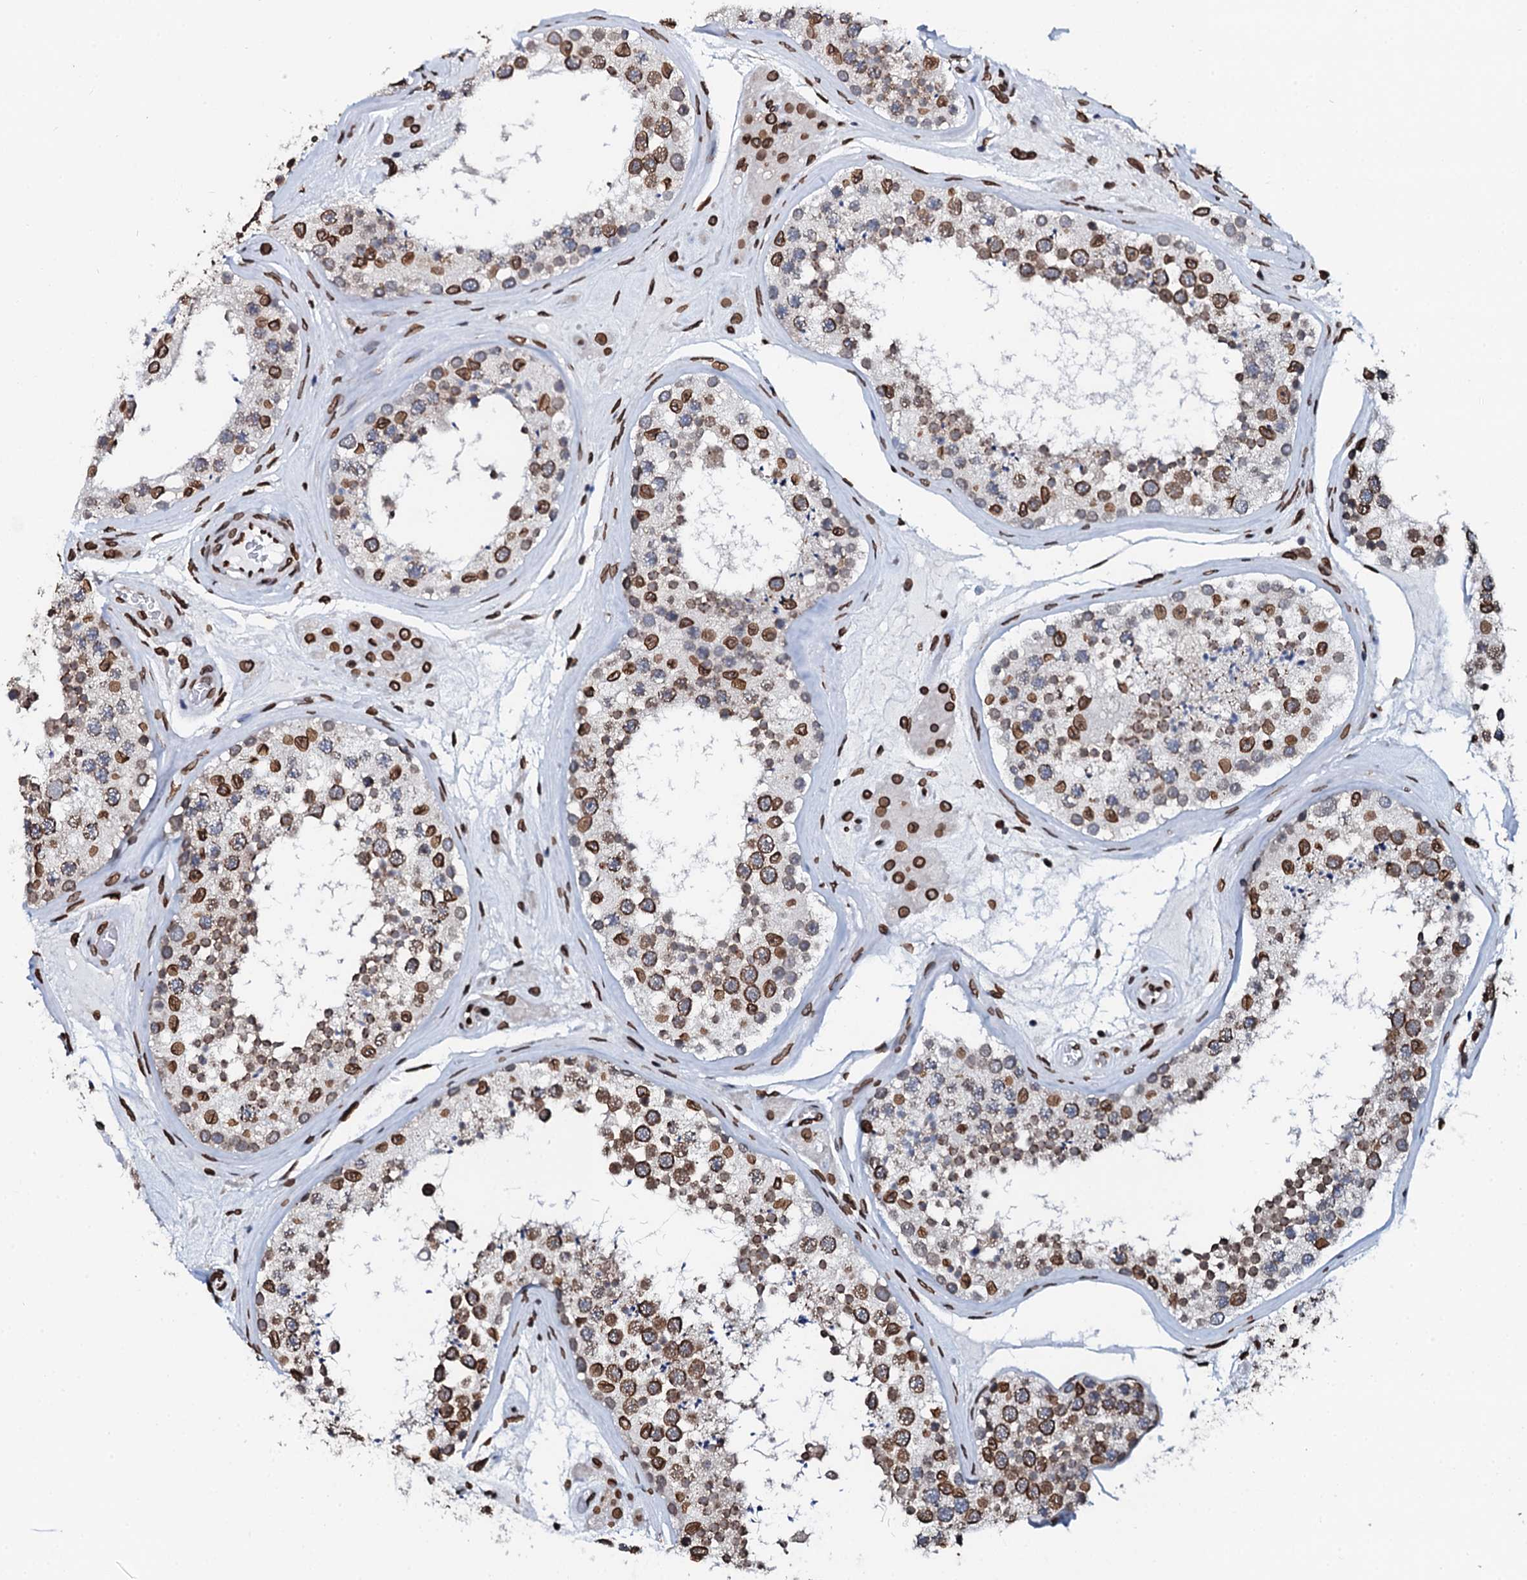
{"staining": {"intensity": "strong", "quantity": ">75%", "location": "cytoplasmic/membranous,nuclear"}, "tissue": "testis", "cell_type": "Cells in seminiferous ducts", "image_type": "normal", "snomed": [{"axis": "morphology", "description": "Normal tissue, NOS"}, {"axis": "topography", "description": "Testis"}], "caption": "Testis was stained to show a protein in brown. There is high levels of strong cytoplasmic/membranous,nuclear expression in about >75% of cells in seminiferous ducts. Using DAB (3,3'-diaminobenzidine) (brown) and hematoxylin (blue) stains, captured at high magnification using brightfield microscopy.", "gene": "KATNAL2", "patient": {"sex": "male", "age": 46}}